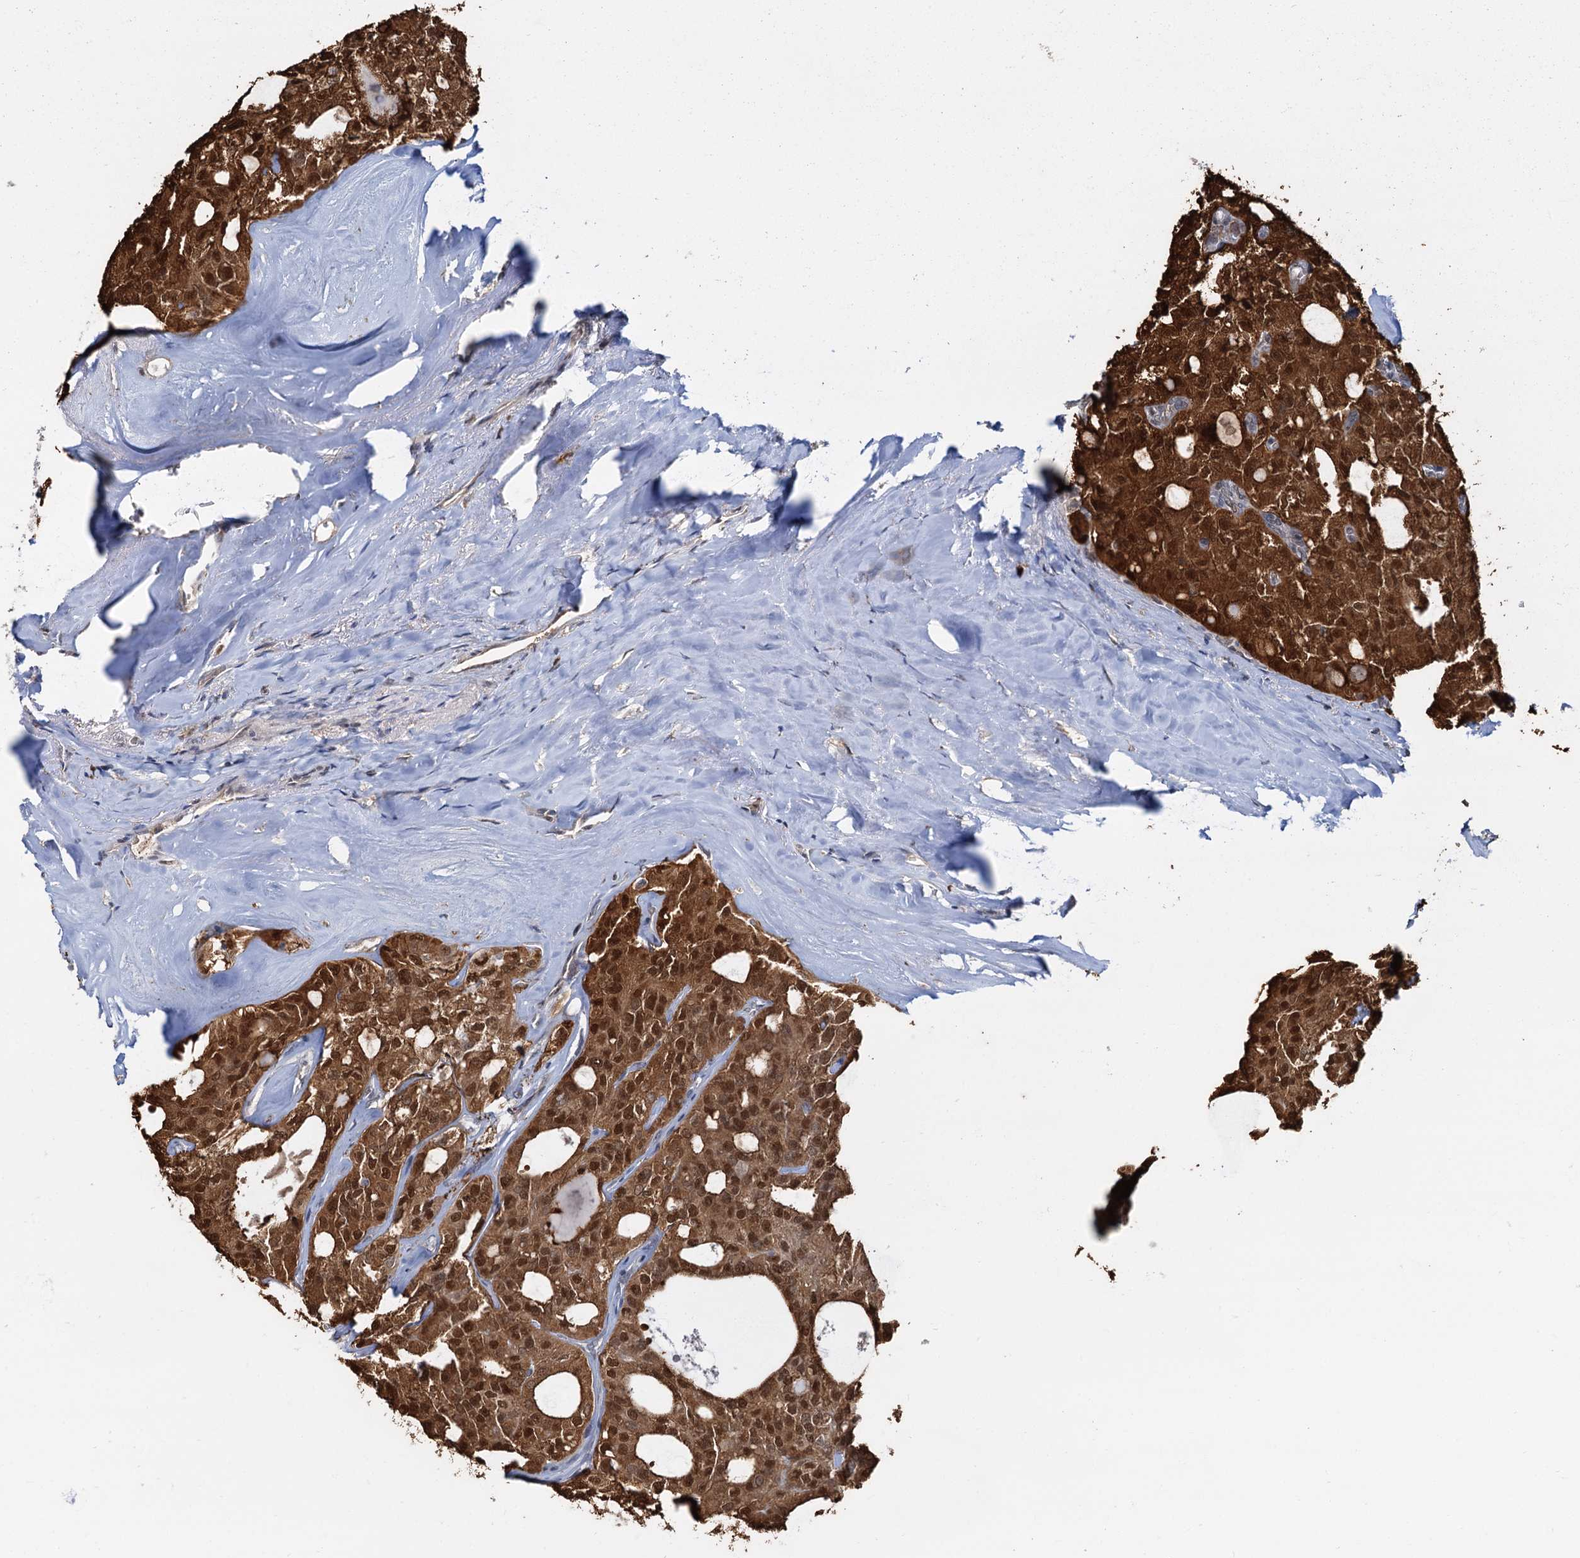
{"staining": {"intensity": "strong", "quantity": ">75%", "location": "cytoplasmic/membranous,nuclear"}, "tissue": "thyroid cancer", "cell_type": "Tumor cells", "image_type": "cancer", "snomed": [{"axis": "morphology", "description": "Follicular adenoma carcinoma, NOS"}, {"axis": "topography", "description": "Thyroid gland"}], "caption": "Strong cytoplasmic/membranous and nuclear expression is present in about >75% of tumor cells in thyroid cancer.", "gene": "SPINDOC", "patient": {"sex": "male", "age": 75}}